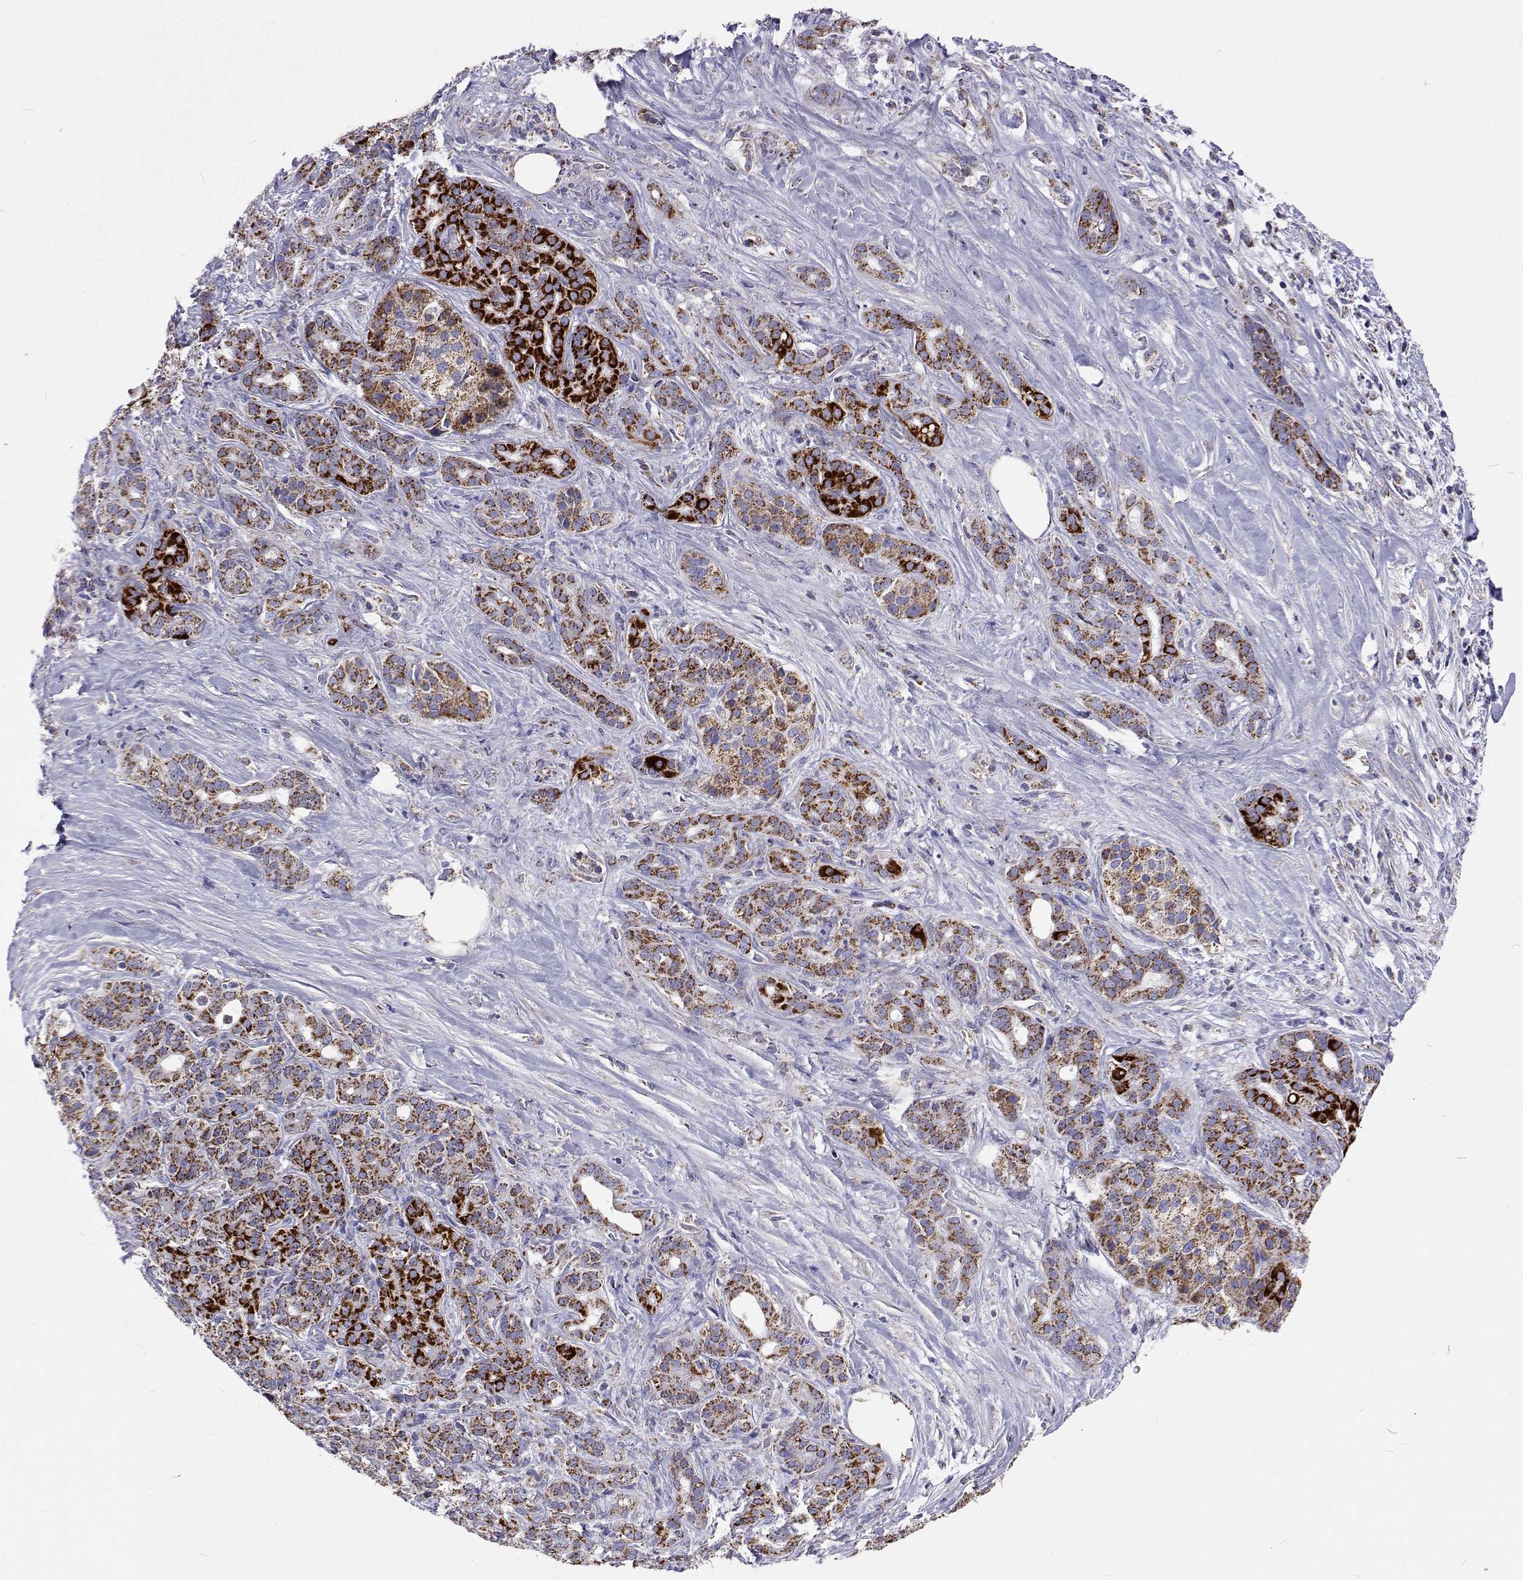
{"staining": {"intensity": "moderate", "quantity": ">75%", "location": "cytoplasmic/membranous"}, "tissue": "pancreatic cancer", "cell_type": "Tumor cells", "image_type": "cancer", "snomed": [{"axis": "morphology", "description": "Normal tissue, NOS"}, {"axis": "morphology", "description": "Inflammation, NOS"}, {"axis": "morphology", "description": "Adenocarcinoma, NOS"}, {"axis": "topography", "description": "Pancreas"}], "caption": "Immunohistochemistry (IHC) micrograph of neoplastic tissue: pancreatic cancer (adenocarcinoma) stained using IHC reveals medium levels of moderate protein expression localized specifically in the cytoplasmic/membranous of tumor cells, appearing as a cytoplasmic/membranous brown color.", "gene": "MCCC2", "patient": {"sex": "male", "age": 57}}